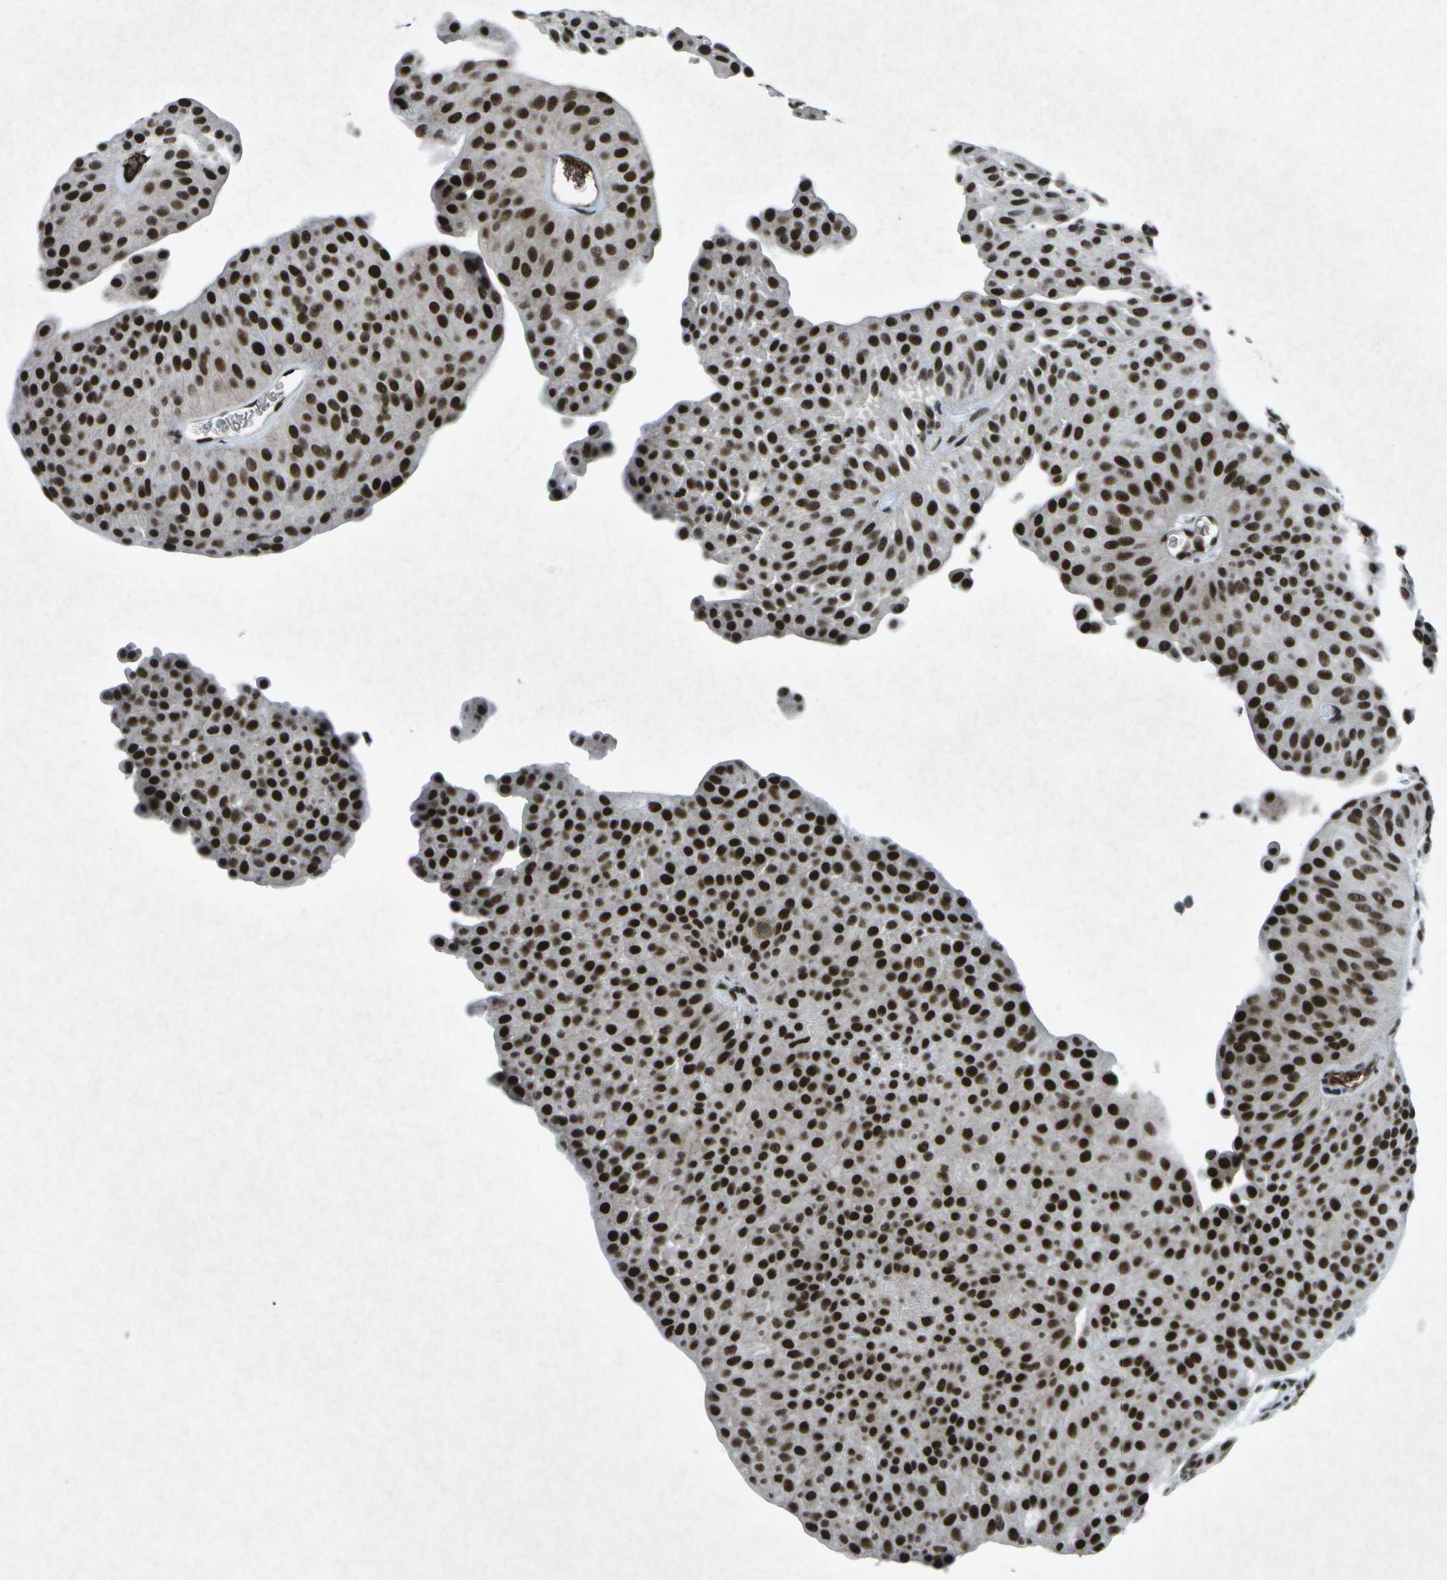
{"staining": {"intensity": "strong", "quantity": ">75%", "location": "nuclear"}, "tissue": "urothelial cancer", "cell_type": "Tumor cells", "image_type": "cancer", "snomed": [{"axis": "morphology", "description": "Urothelial carcinoma, Low grade"}, {"axis": "topography", "description": "Urinary bladder"}], "caption": "This histopathology image displays immunohistochemistry staining of human urothelial cancer, with high strong nuclear staining in approximately >75% of tumor cells.", "gene": "MTA2", "patient": {"sex": "female", "age": 60}}